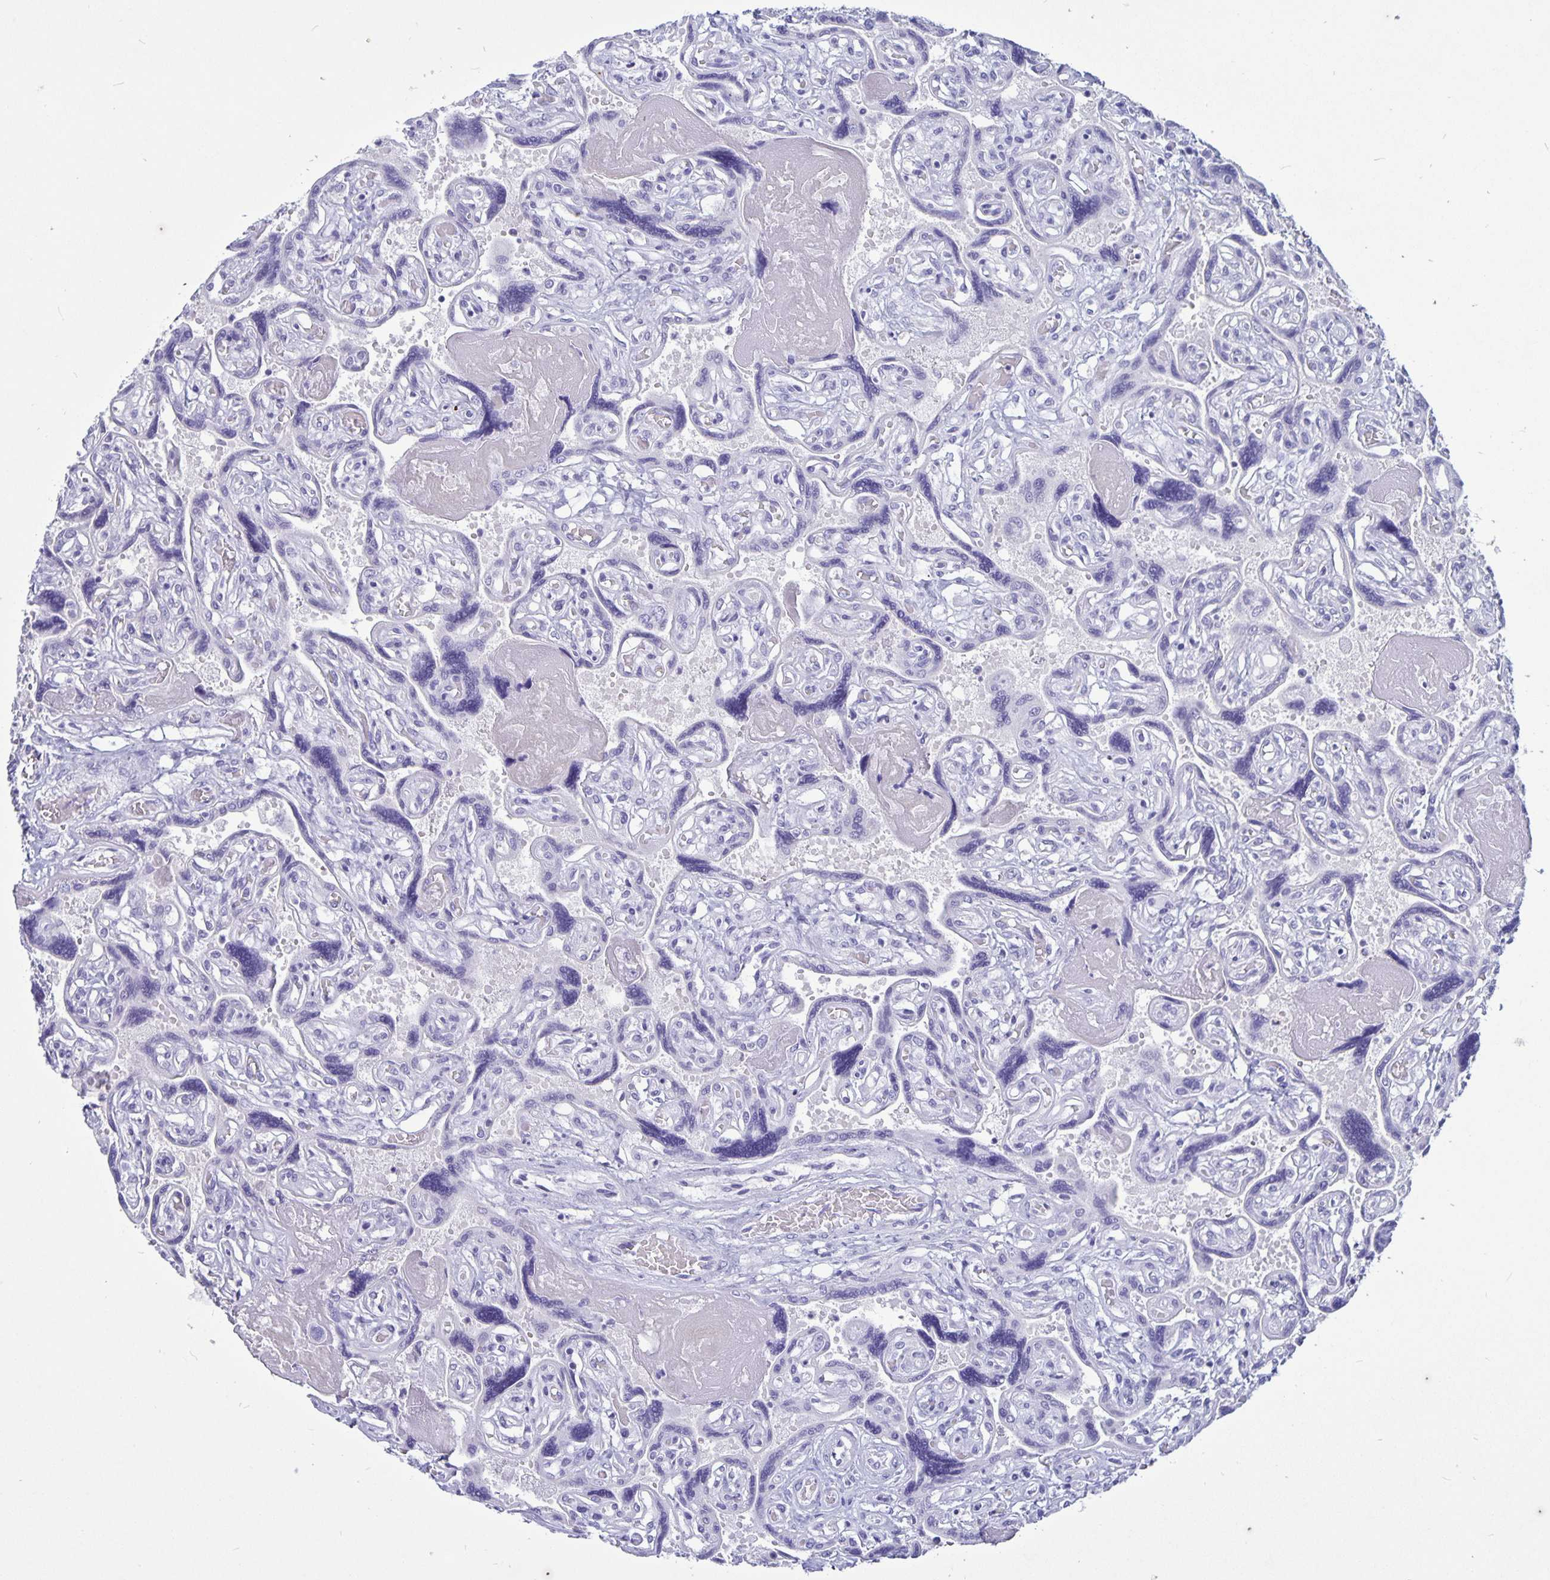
{"staining": {"intensity": "negative", "quantity": "none", "location": "none"}, "tissue": "placenta", "cell_type": "Decidual cells", "image_type": "normal", "snomed": [{"axis": "morphology", "description": "Normal tissue, NOS"}, {"axis": "topography", "description": "Placenta"}], "caption": "High power microscopy photomicrograph of an IHC histopathology image of unremarkable placenta, revealing no significant positivity in decidual cells.", "gene": "BPIFA3", "patient": {"sex": "female", "age": 32}}